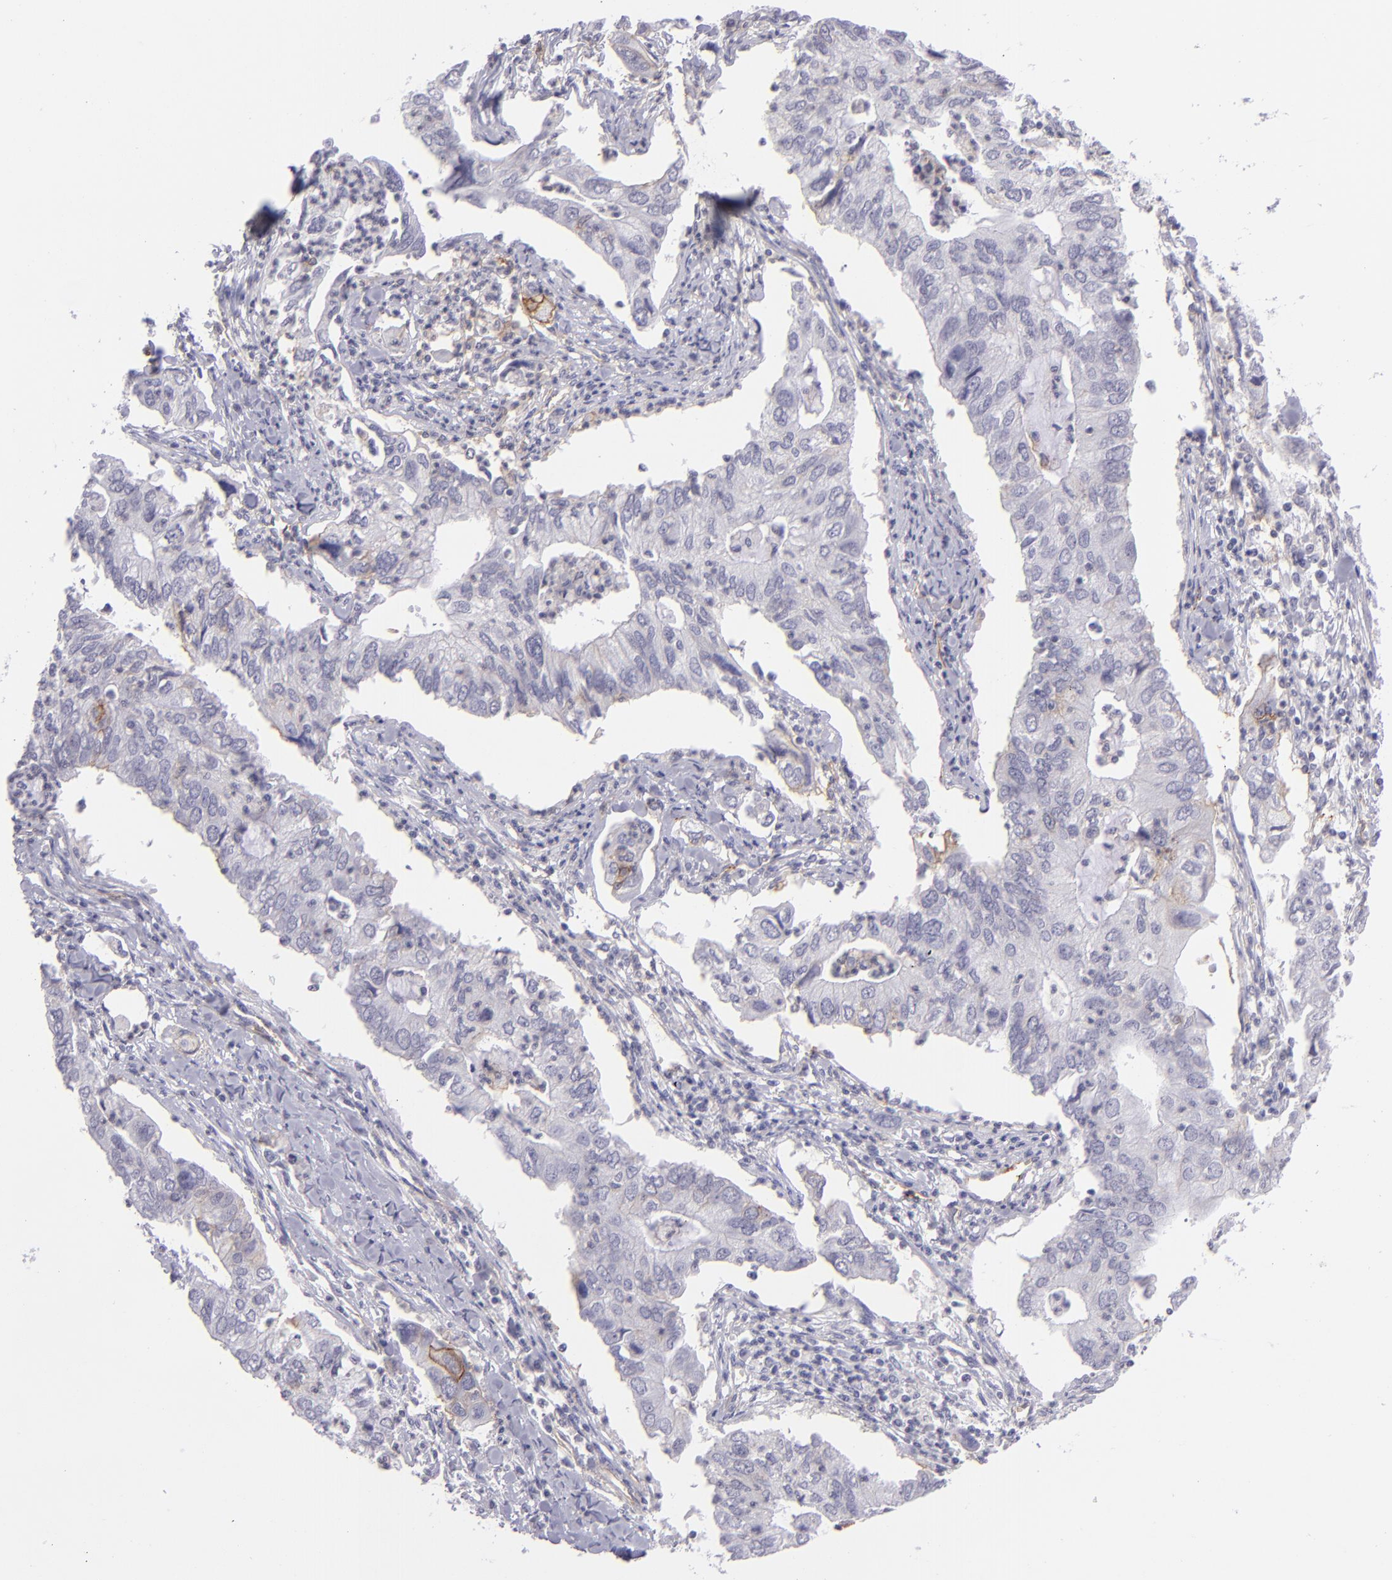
{"staining": {"intensity": "moderate", "quantity": "<25%", "location": "cytoplasmic/membranous"}, "tissue": "lung cancer", "cell_type": "Tumor cells", "image_type": "cancer", "snomed": [{"axis": "morphology", "description": "Adenocarcinoma, NOS"}, {"axis": "topography", "description": "Lung"}], "caption": "Brown immunohistochemical staining in human lung cancer (adenocarcinoma) displays moderate cytoplasmic/membranous staining in about <25% of tumor cells. The staining is performed using DAB (3,3'-diaminobenzidine) brown chromogen to label protein expression. The nuclei are counter-stained blue using hematoxylin.", "gene": "THBD", "patient": {"sex": "male", "age": 48}}